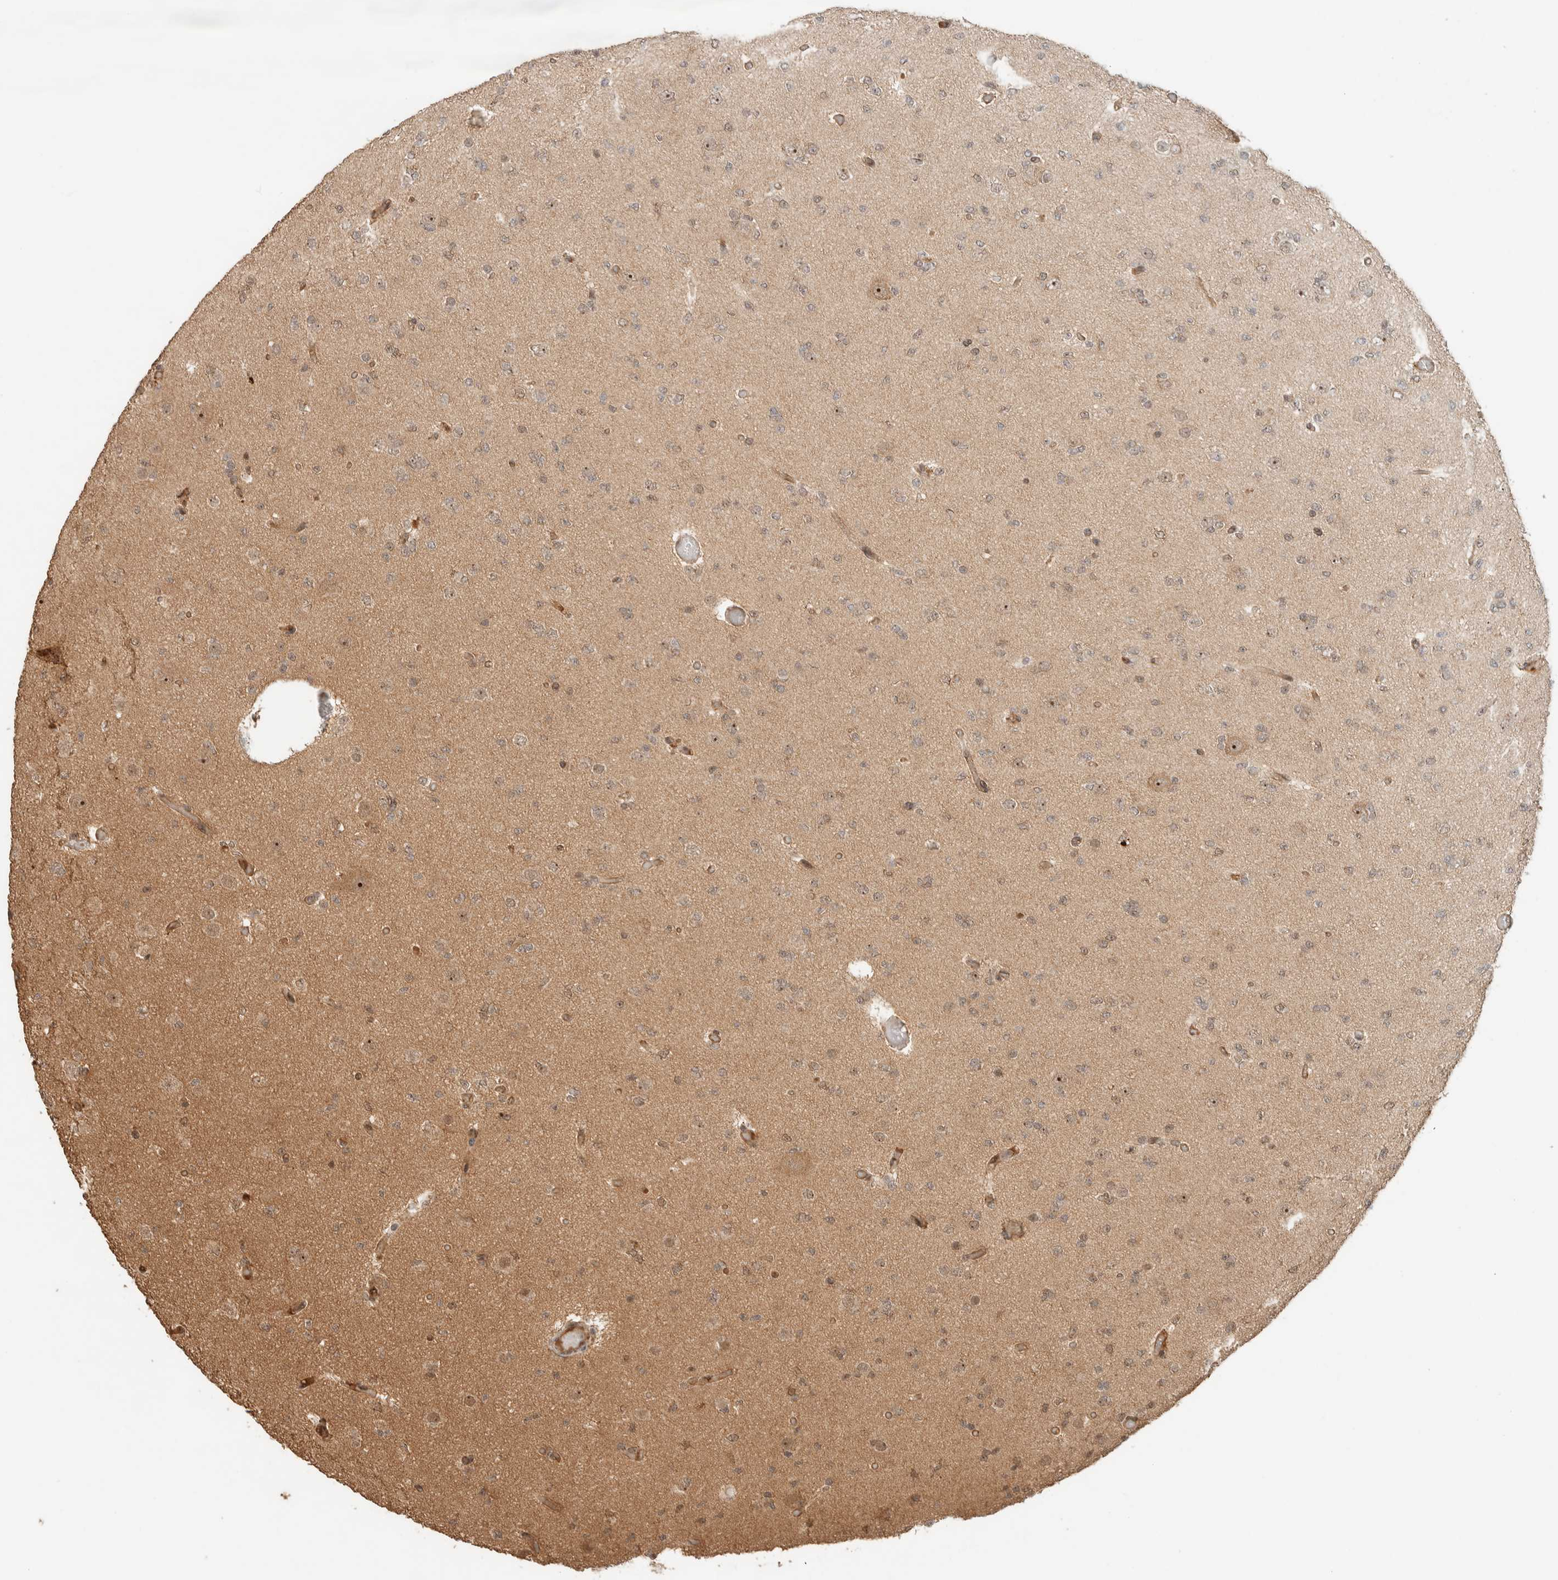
{"staining": {"intensity": "weak", "quantity": "<25%", "location": "cytoplasmic/membranous"}, "tissue": "glioma", "cell_type": "Tumor cells", "image_type": "cancer", "snomed": [{"axis": "morphology", "description": "Glioma, malignant, Low grade"}, {"axis": "topography", "description": "Brain"}], "caption": "Immunohistochemistry (IHC) photomicrograph of human malignant low-grade glioma stained for a protein (brown), which displays no expression in tumor cells. The staining was performed using DAB to visualize the protein expression in brown, while the nuclei were stained in blue with hematoxylin (Magnification: 20x).", "gene": "ZBTB2", "patient": {"sex": "female", "age": 22}}